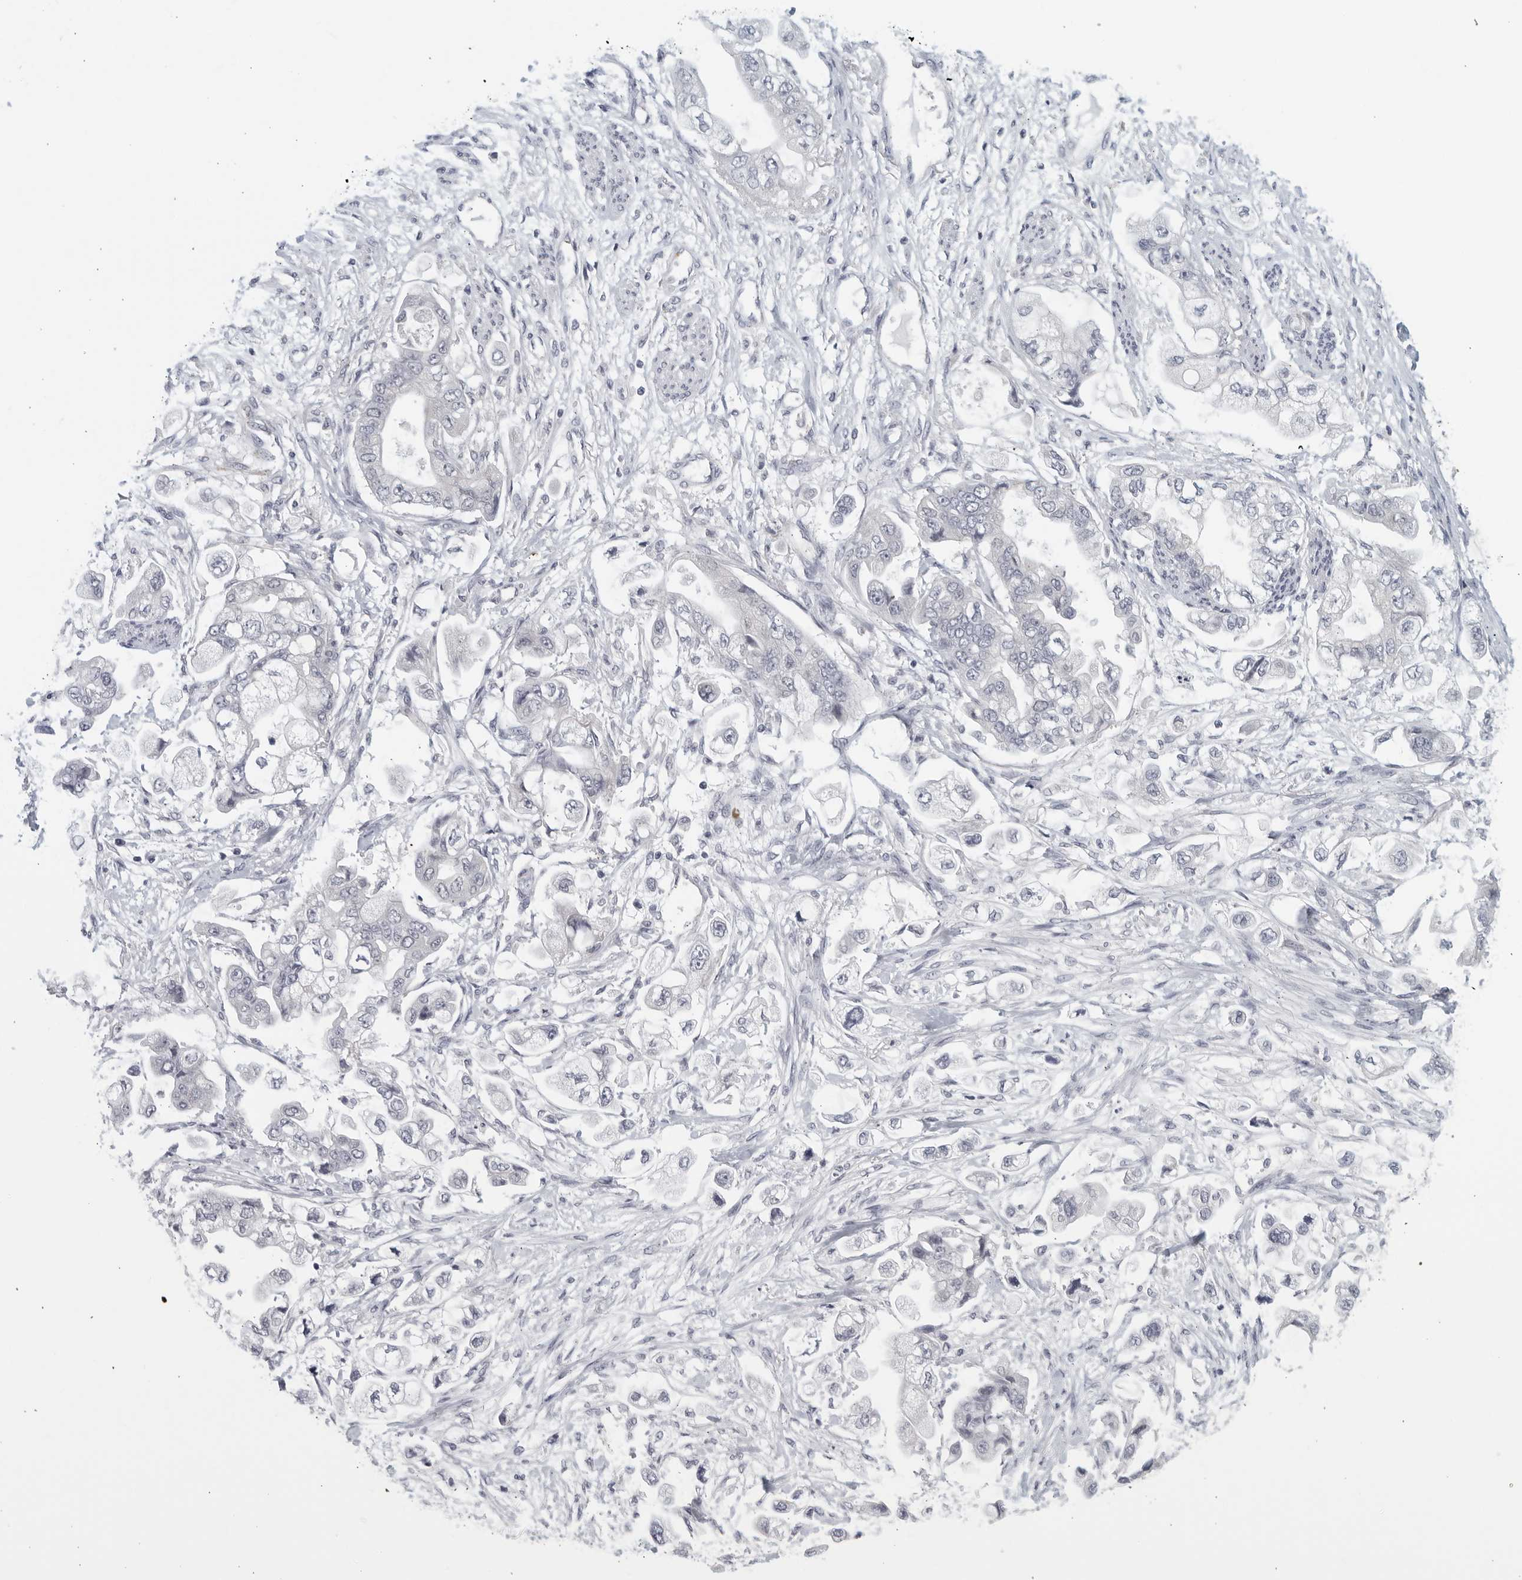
{"staining": {"intensity": "negative", "quantity": "none", "location": "none"}, "tissue": "stomach cancer", "cell_type": "Tumor cells", "image_type": "cancer", "snomed": [{"axis": "morphology", "description": "Adenocarcinoma, NOS"}, {"axis": "topography", "description": "Stomach"}], "caption": "Immunohistochemical staining of stomach cancer (adenocarcinoma) displays no significant staining in tumor cells. The staining was performed using DAB (3,3'-diaminobenzidine) to visualize the protein expression in brown, while the nuclei were stained in blue with hematoxylin (Magnification: 20x).", "gene": "MATN1", "patient": {"sex": "male", "age": 62}}